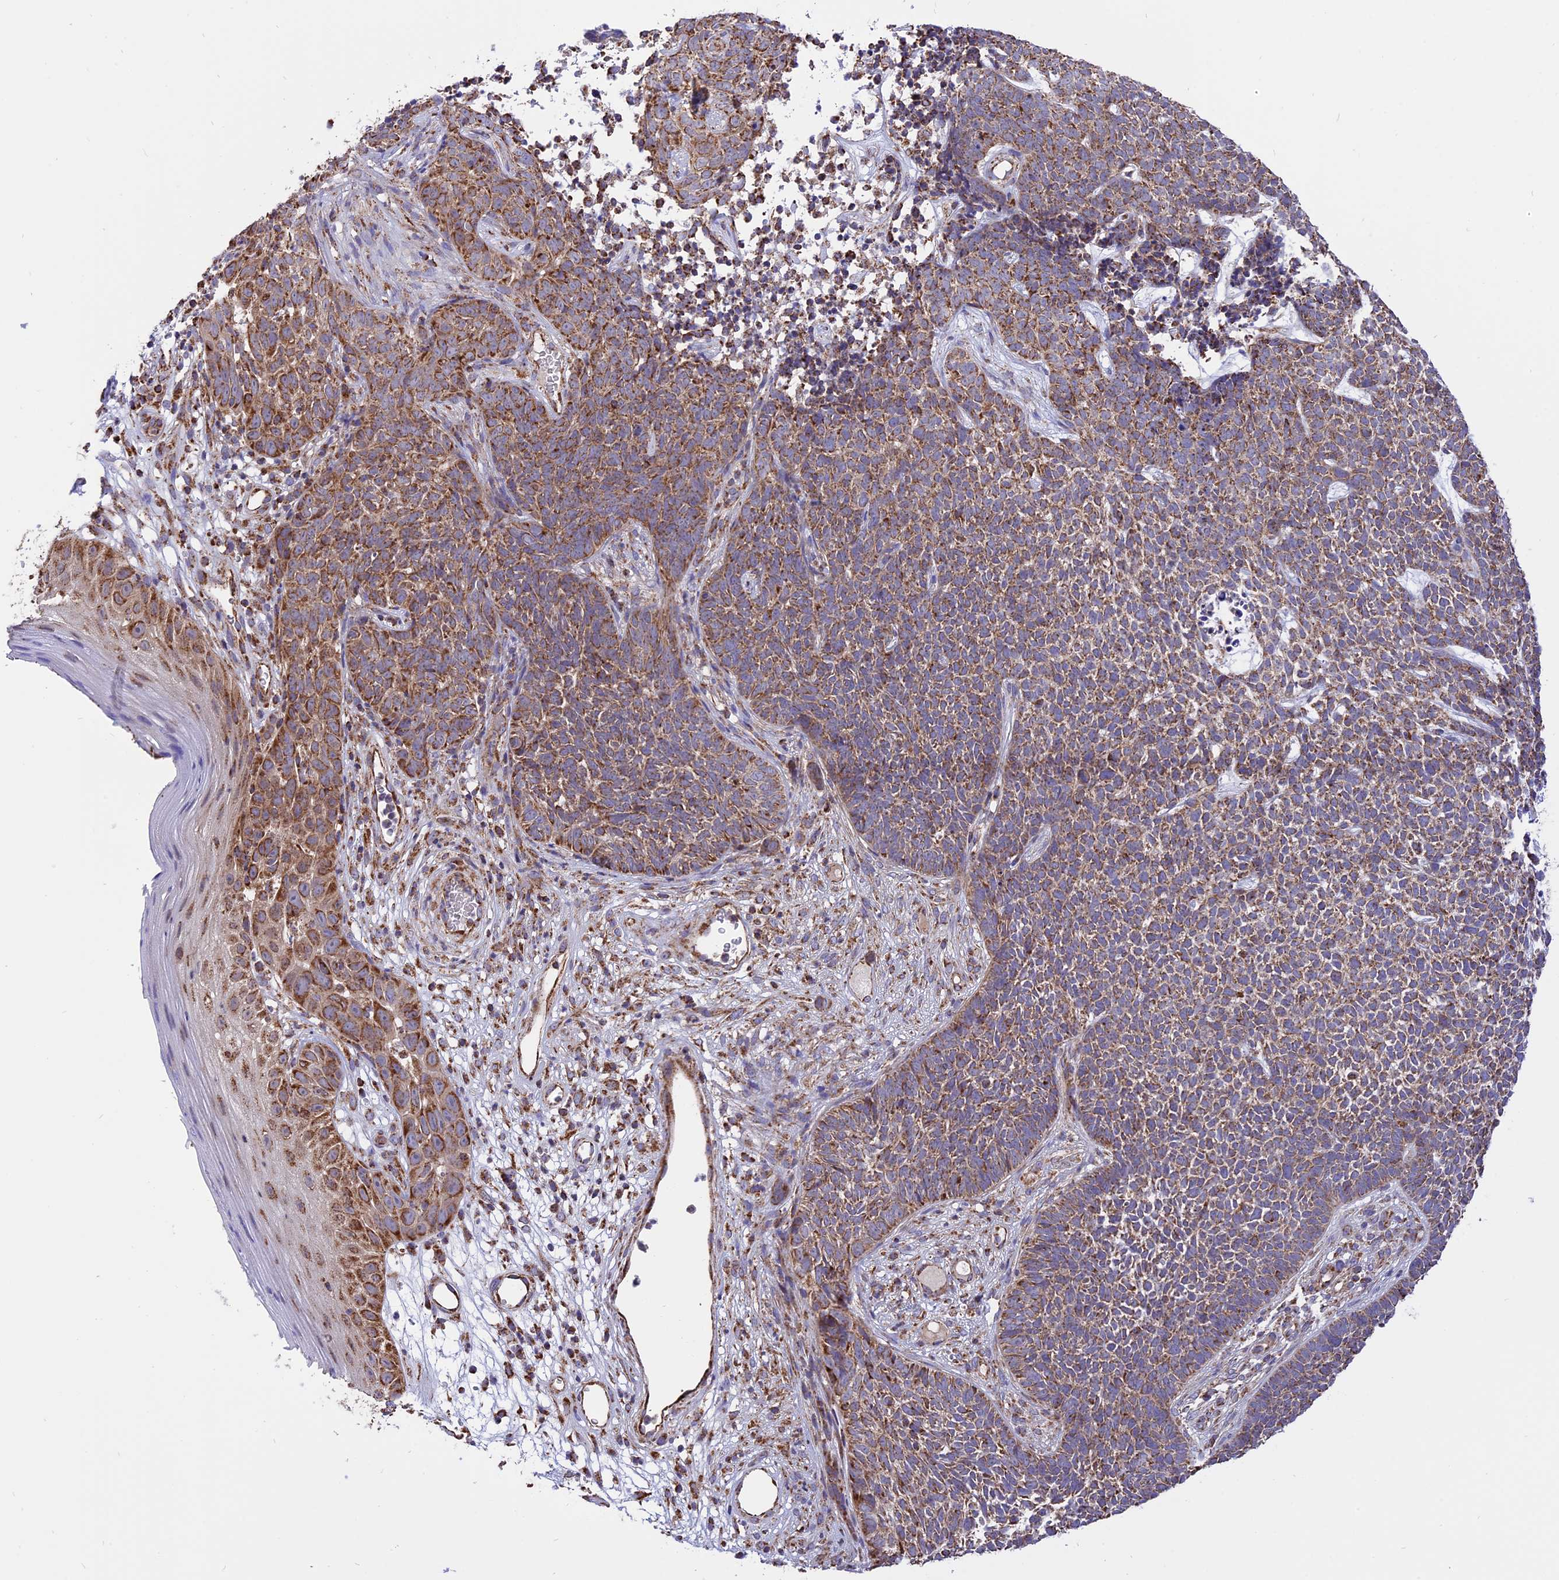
{"staining": {"intensity": "moderate", "quantity": ">75%", "location": "cytoplasmic/membranous"}, "tissue": "skin cancer", "cell_type": "Tumor cells", "image_type": "cancer", "snomed": [{"axis": "morphology", "description": "Basal cell carcinoma"}, {"axis": "topography", "description": "Skin"}], "caption": "Protein positivity by immunohistochemistry shows moderate cytoplasmic/membranous expression in approximately >75% of tumor cells in basal cell carcinoma (skin).", "gene": "TTC4", "patient": {"sex": "female", "age": 84}}